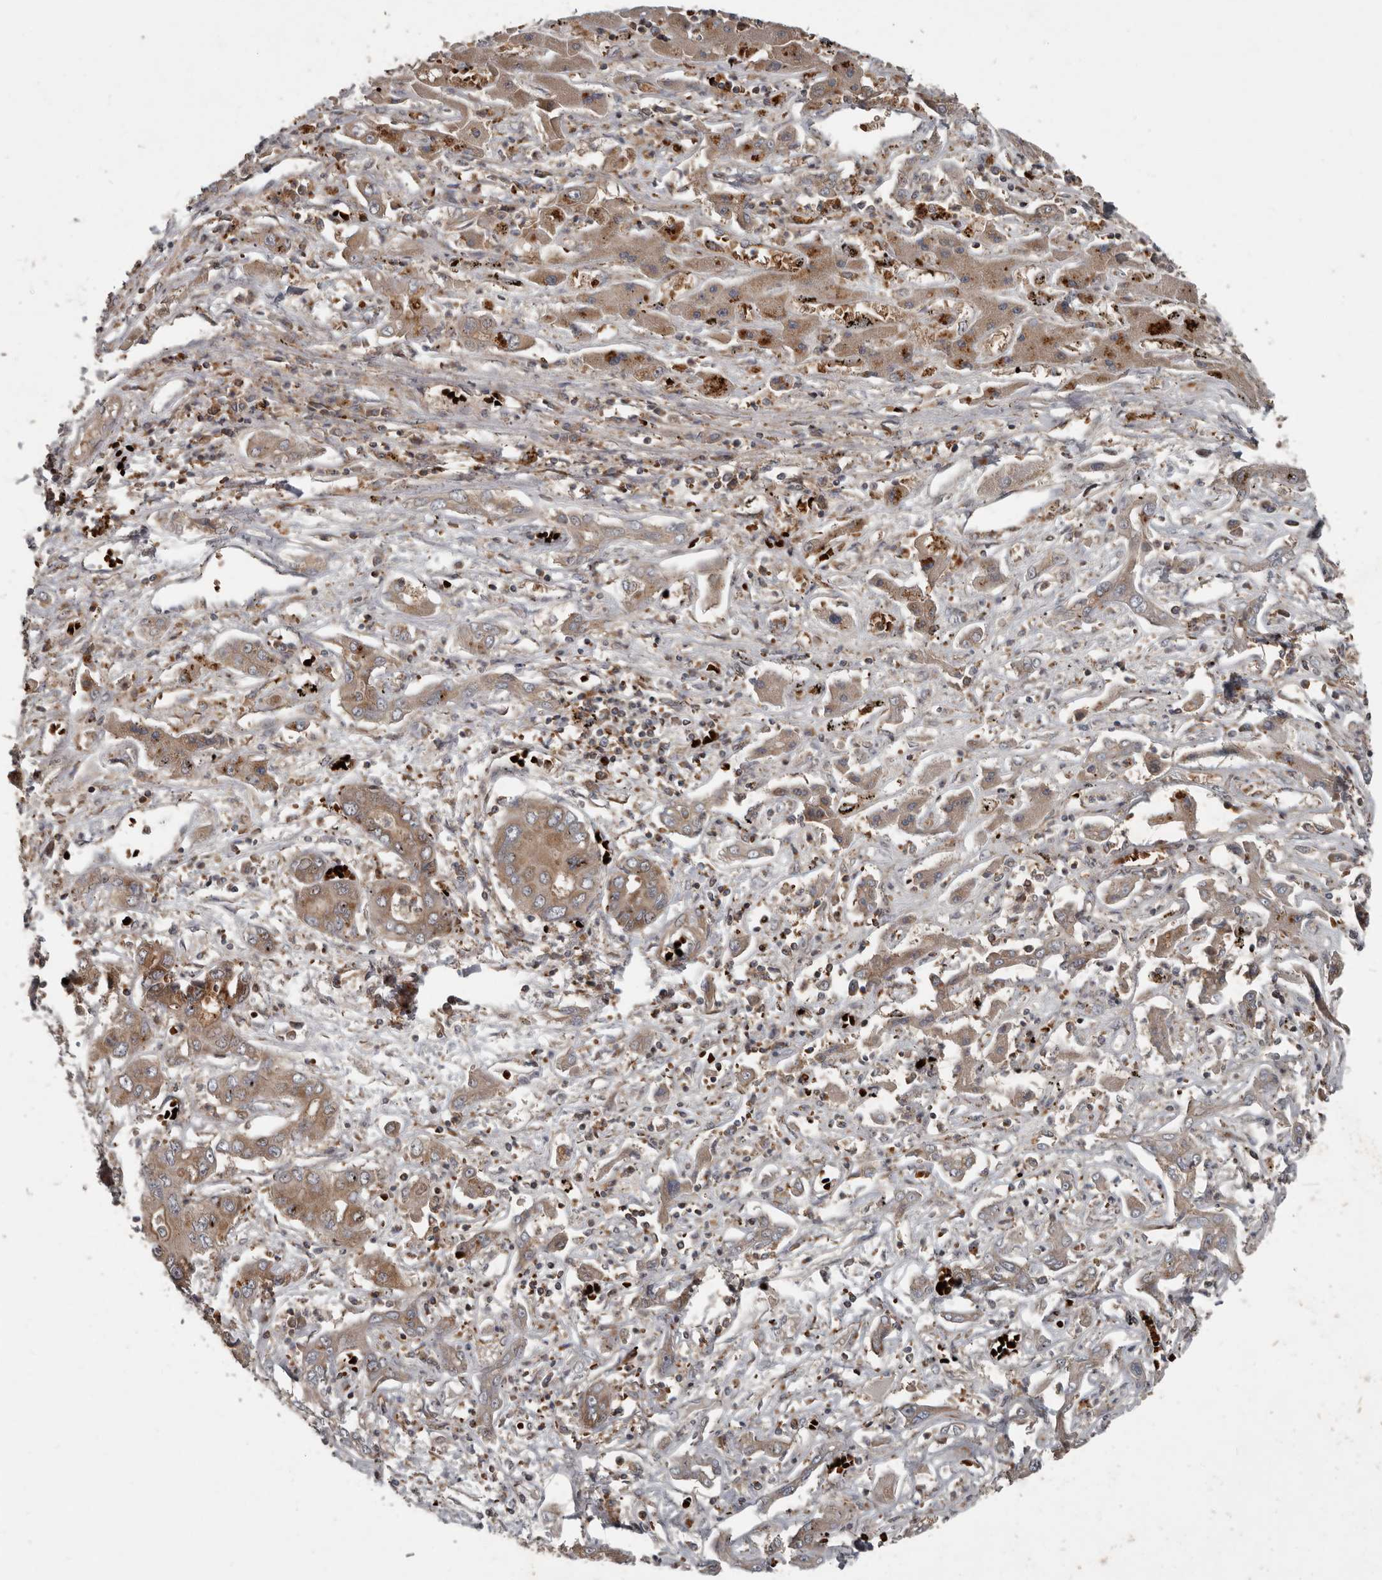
{"staining": {"intensity": "moderate", "quantity": ">75%", "location": "cytoplasmic/membranous"}, "tissue": "liver cancer", "cell_type": "Tumor cells", "image_type": "cancer", "snomed": [{"axis": "morphology", "description": "Cholangiocarcinoma"}, {"axis": "topography", "description": "Liver"}], "caption": "Liver cancer (cholangiocarcinoma) was stained to show a protein in brown. There is medium levels of moderate cytoplasmic/membranous staining in approximately >75% of tumor cells. The staining was performed using DAB (3,3'-diaminobenzidine) to visualize the protein expression in brown, while the nuclei were stained in blue with hematoxylin (Magnification: 20x).", "gene": "FBXO31", "patient": {"sex": "male", "age": 67}}